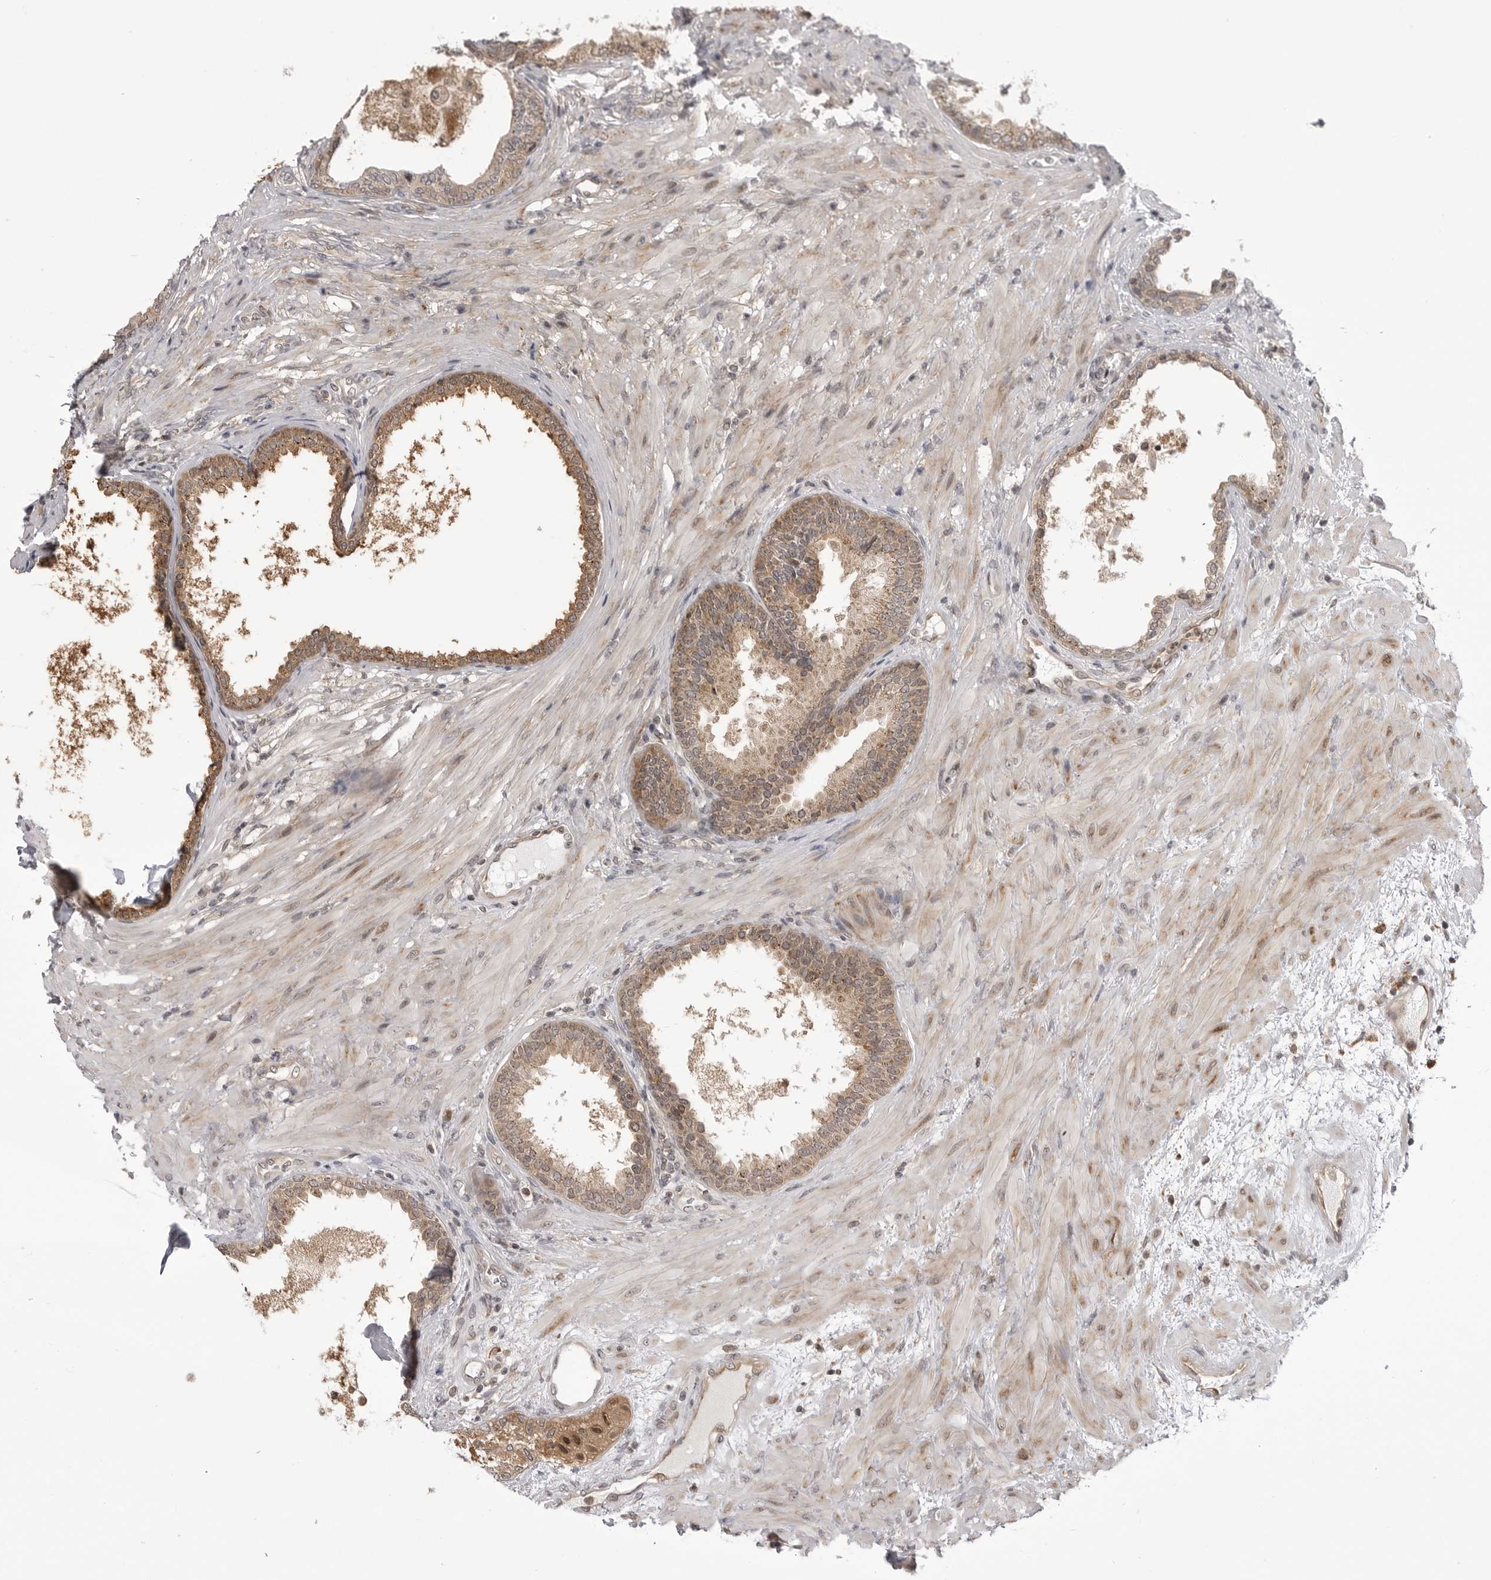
{"staining": {"intensity": "moderate", "quantity": "25%-75%", "location": "cytoplasmic/membranous"}, "tissue": "prostate", "cell_type": "Glandular cells", "image_type": "normal", "snomed": [{"axis": "morphology", "description": "Normal tissue, NOS"}, {"axis": "topography", "description": "Prostate"}], "caption": "A brown stain labels moderate cytoplasmic/membranous expression of a protein in glandular cells of unremarkable human prostate.", "gene": "PTK2B", "patient": {"sex": "male", "age": 76}}